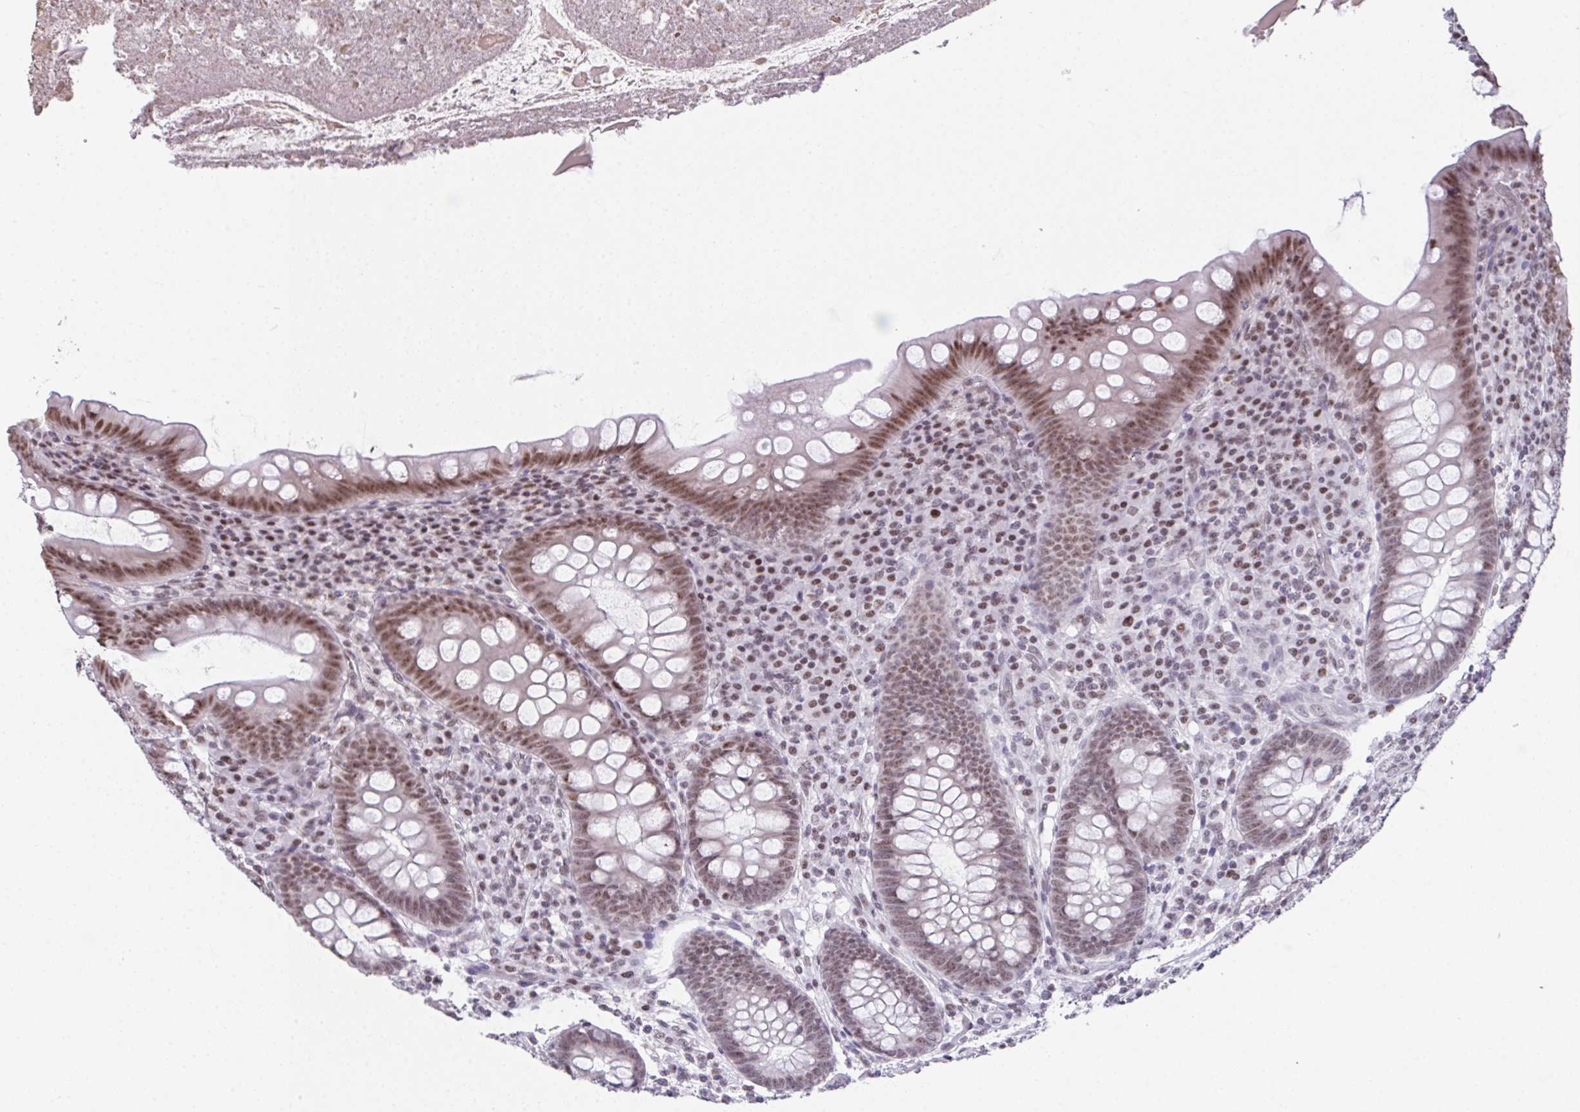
{"staining": {"intensity": "moderate", "quantity": ">75%", "location": "nuclear"}, "tissue": "appendix", "cell_type": "Glandular cells", "image_type": "normal", "snomed": [{"axis": "morphology", "description": "Normal tissue, NOS"}, {"axis": "topography", "description": "Appendix"}], "caption": "Brown immunohistochemical staining in normal appendix displays moderate nuclear positivity in about >75% of glandular cells.", "gene": "ZNF800", "patient": {"sex": "male", "age": 71}}